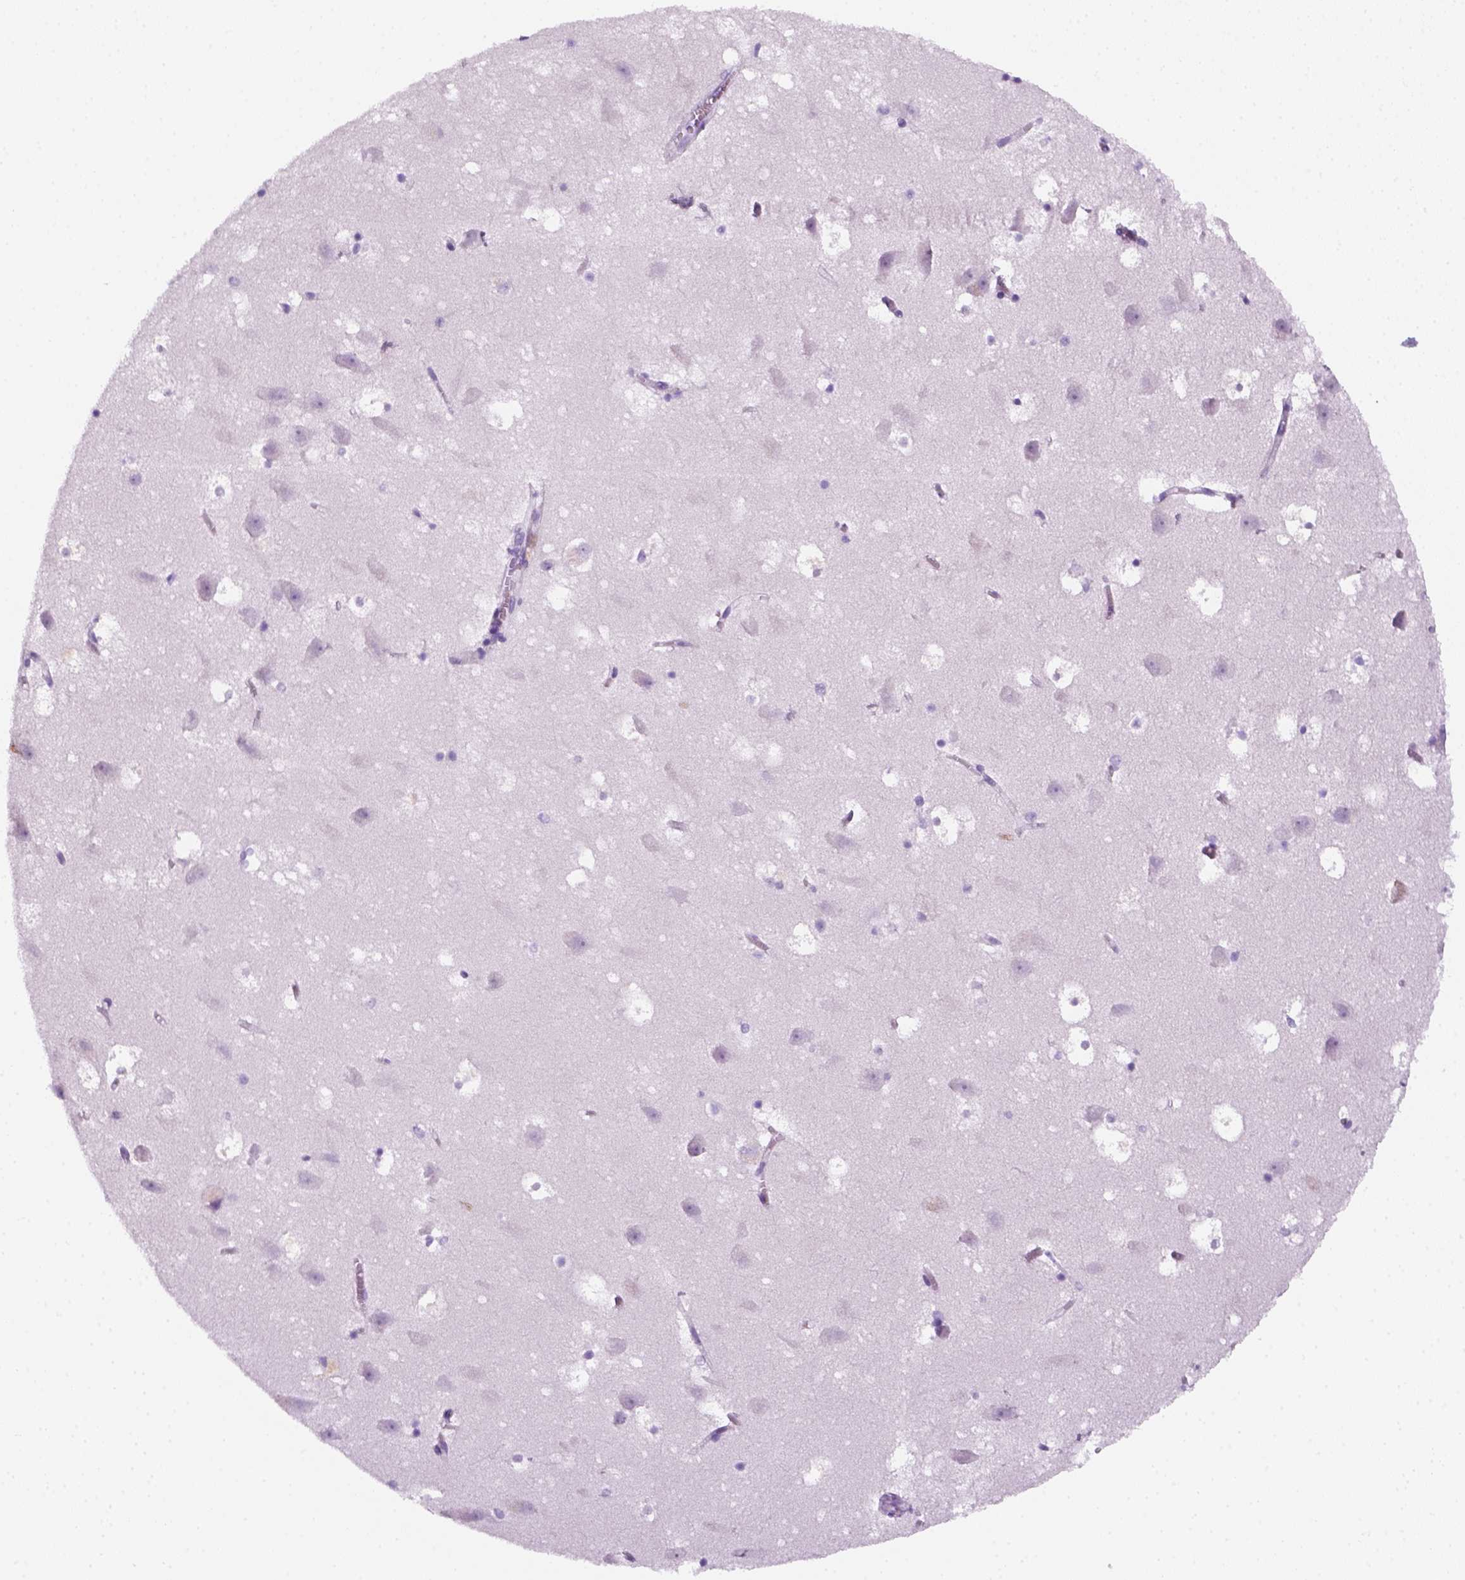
{"staining": {"intensity": "negative", "quantity": "none", "location": "none"}, "tissue": "hippocampus", "cell_type": "Glial cells", "image_type": "normal", "snomed": [{"axis": "morphology", "description": "Normal tissue, NOS"}, {"axis": "topography", "description": "Hippocampus"}], "caption": "An image of hippocampus stained for a protein displays no brown staining in glial cells.", "gene": "AQP3", "patient": {"sex": "male", "age": 58}}